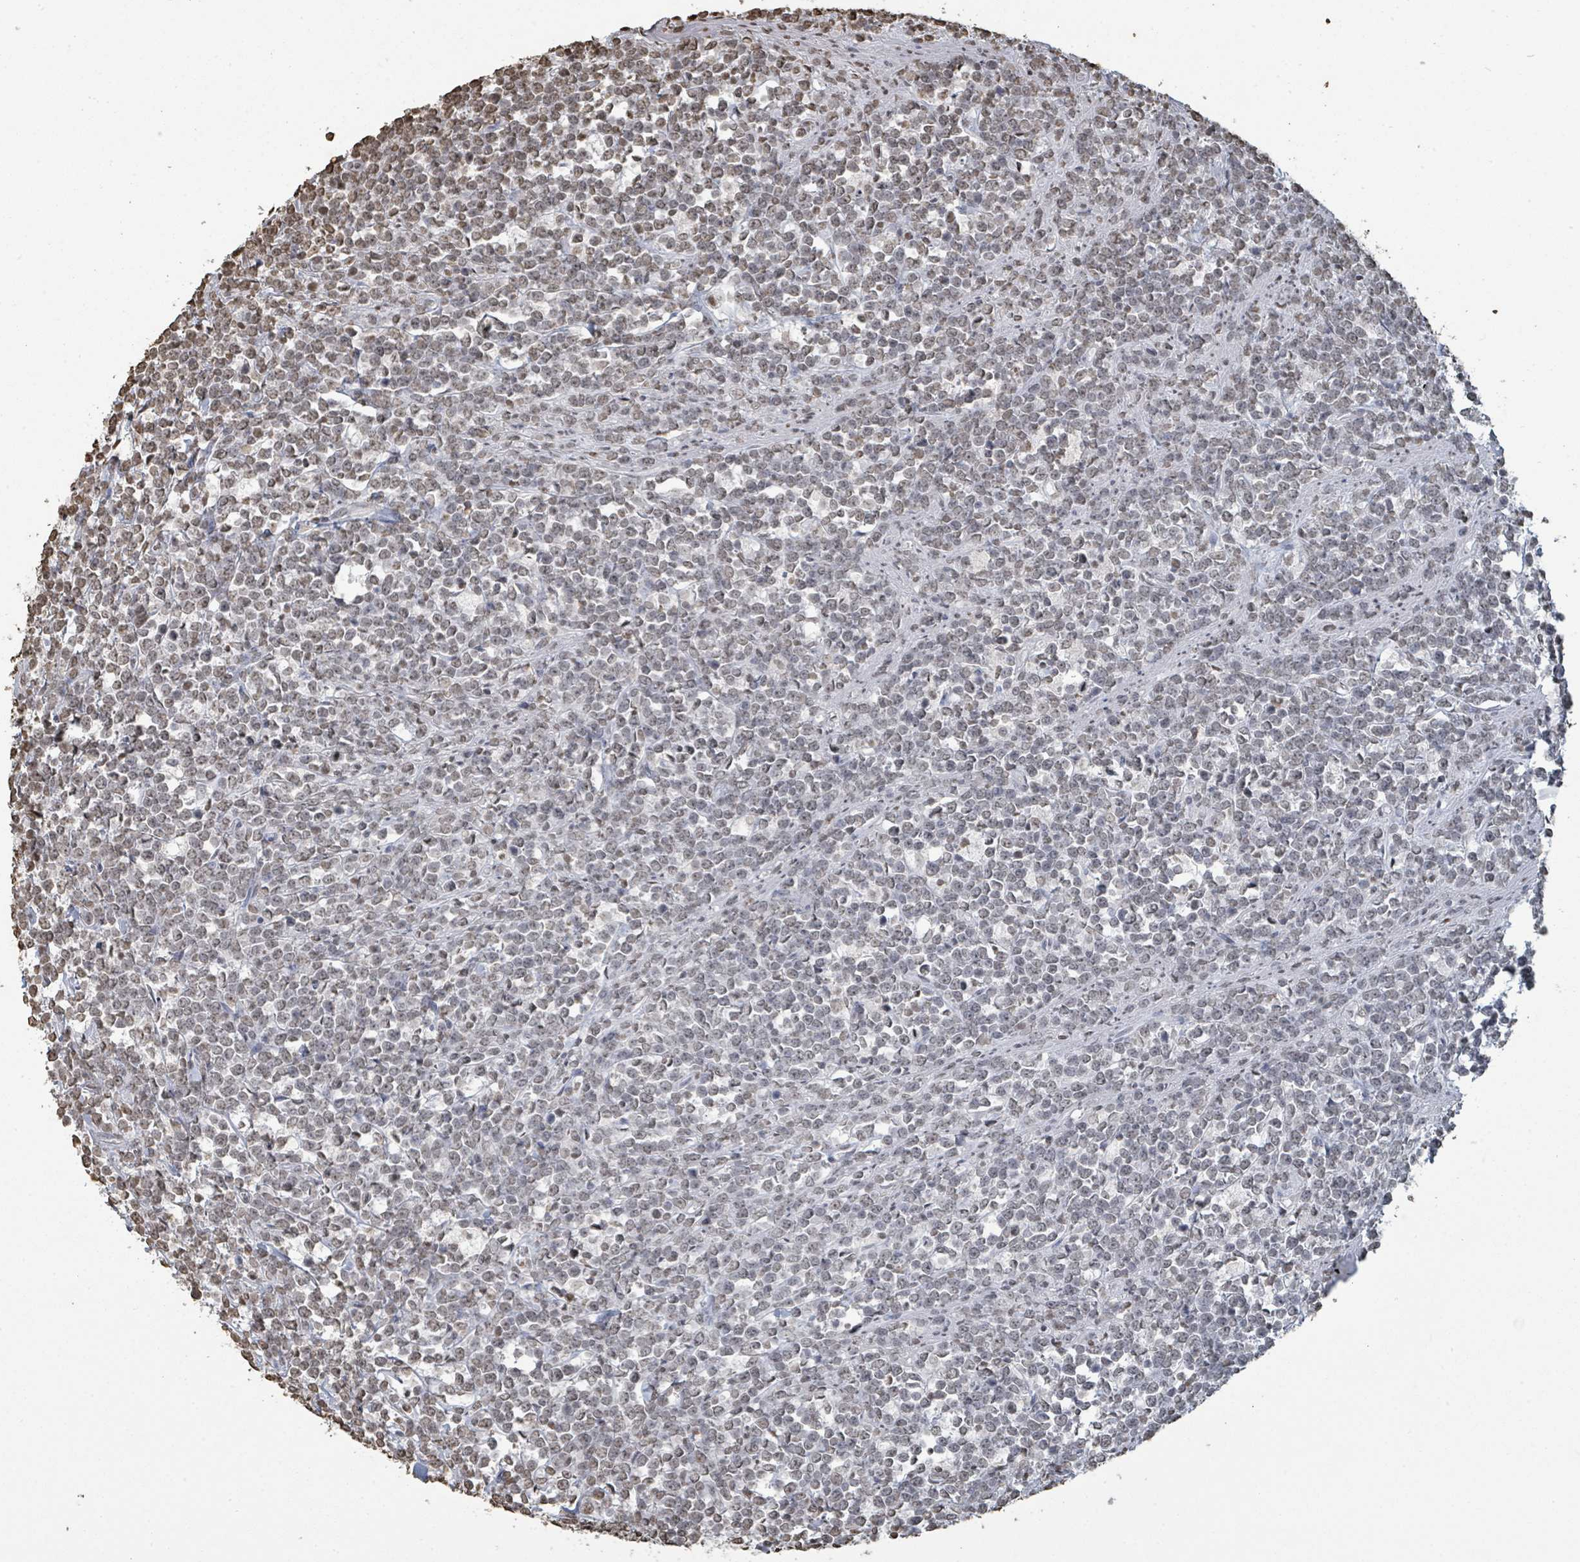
{"staining": {"intensity": "weak", "quantity": "25%-75%", "location": "nuclear"}, "tissue": "lymphoma", "cell_type": "Tumor cells", "image_type": "cancer", "snomed": [{"axis": "morphology", "description": "Malignant lymphoma, non-Hodgkin's type, High grade"}, {"axis": "topography", "description": "Small intestine"}, {"axis": "topography", "description": "Colon"}], "caption": "Tumor cells reveal low levels of weak nuclear expression in approximately 25%-75% of cells in lymphoma.", "gene": "MRPS12", "patient": {"sex": "male", "age": 8}}